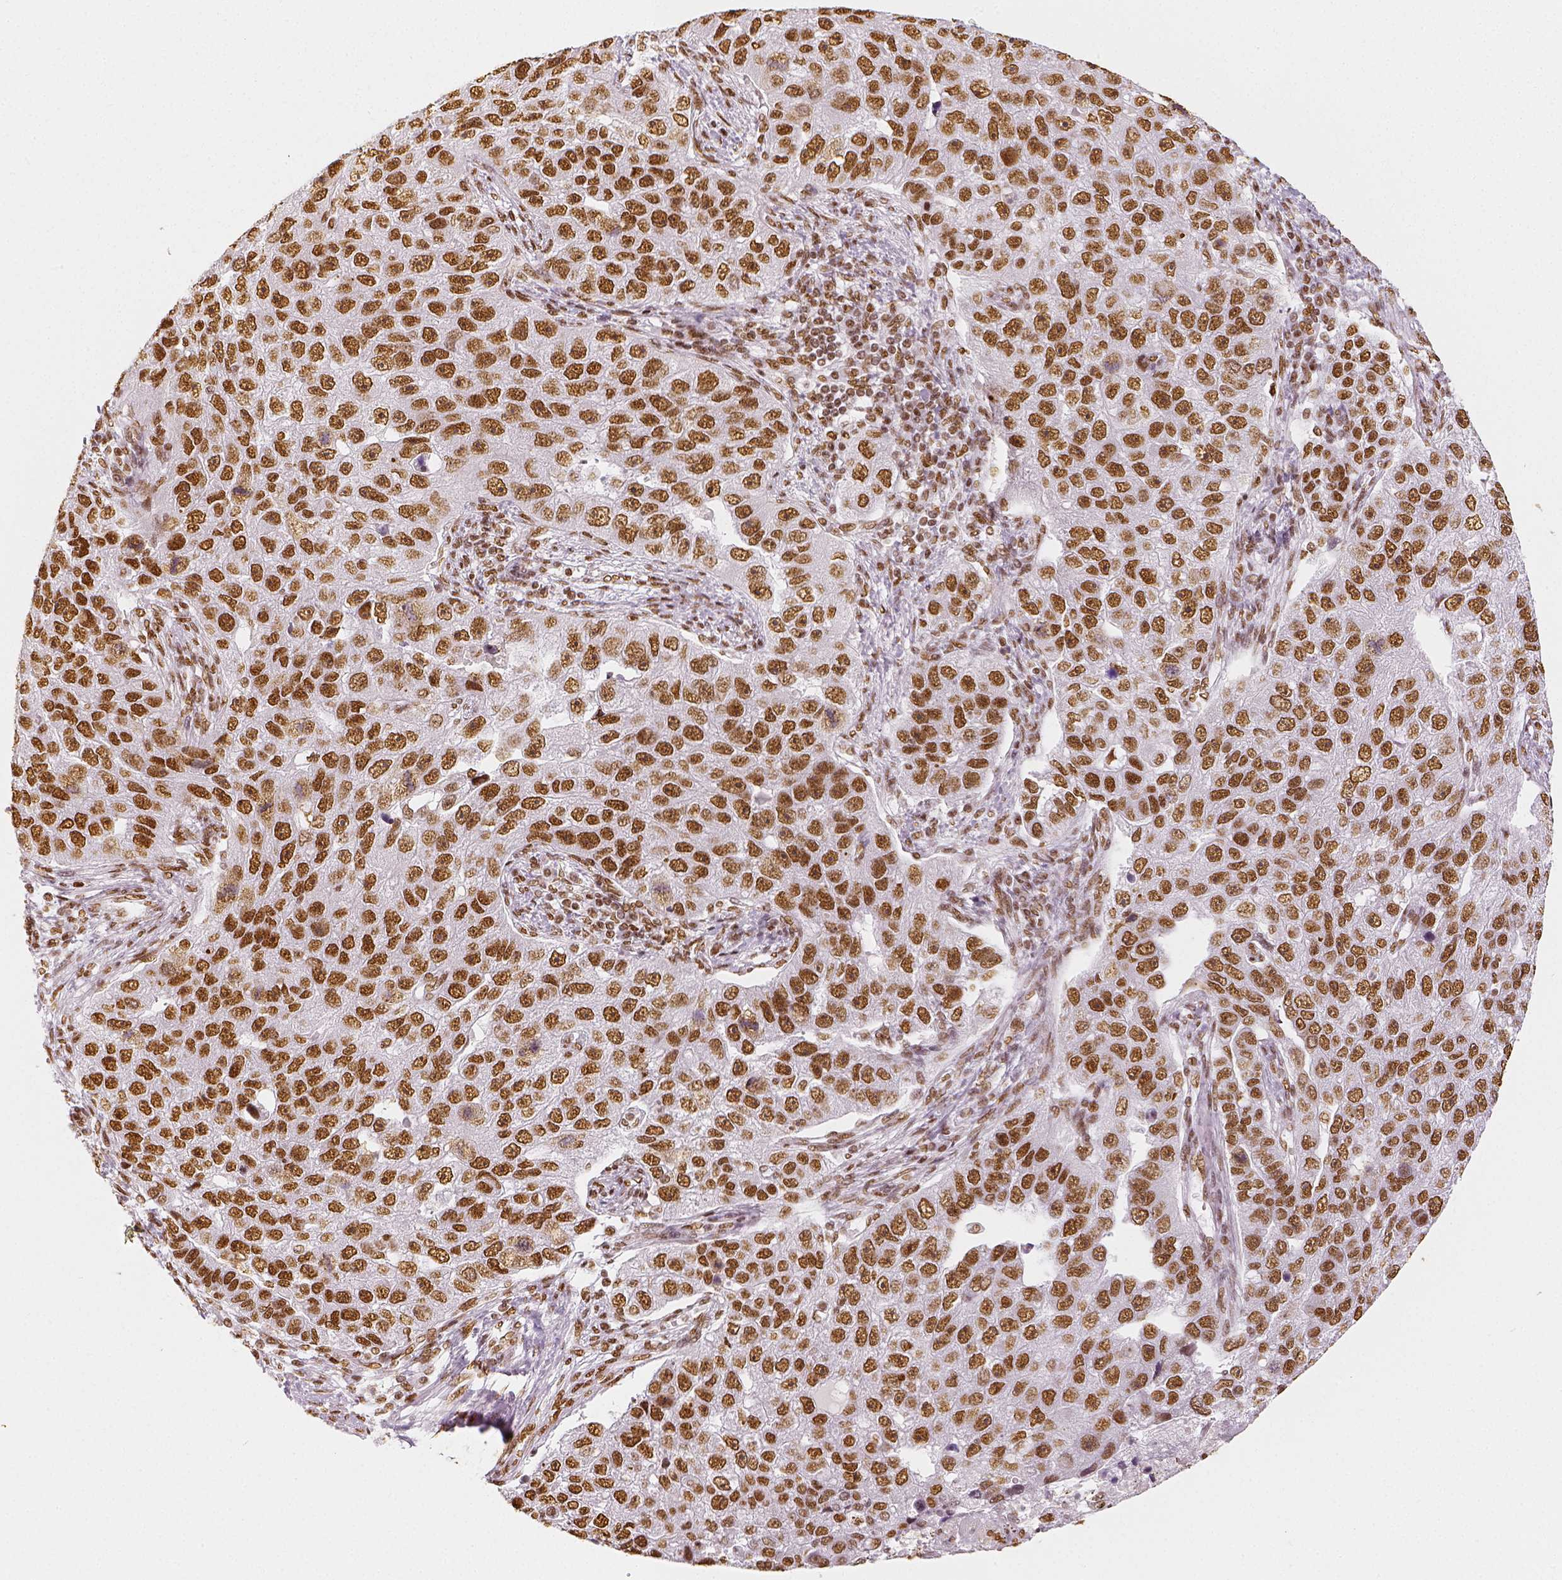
{"staining": {"intensity": "moderate", "quantity": ">75%", "location": "nuclear"}, "tissue": "pancreatic cancer", "cell_type": "Tumor cells", "image_type": "cancer", "snomed": [{"axis": "morphology", "description": "Adenocarcinoma, NOS"}, {"axis": "topography", "description": "Pancreas"}], "caption": "Brown immunohistochemical staining in pancreatic cancer shows moderate nuclear expression in approximately >75% of tumor cells.", "gene": "KDM5B", "patient": {"sex": "female", "age": 61}}